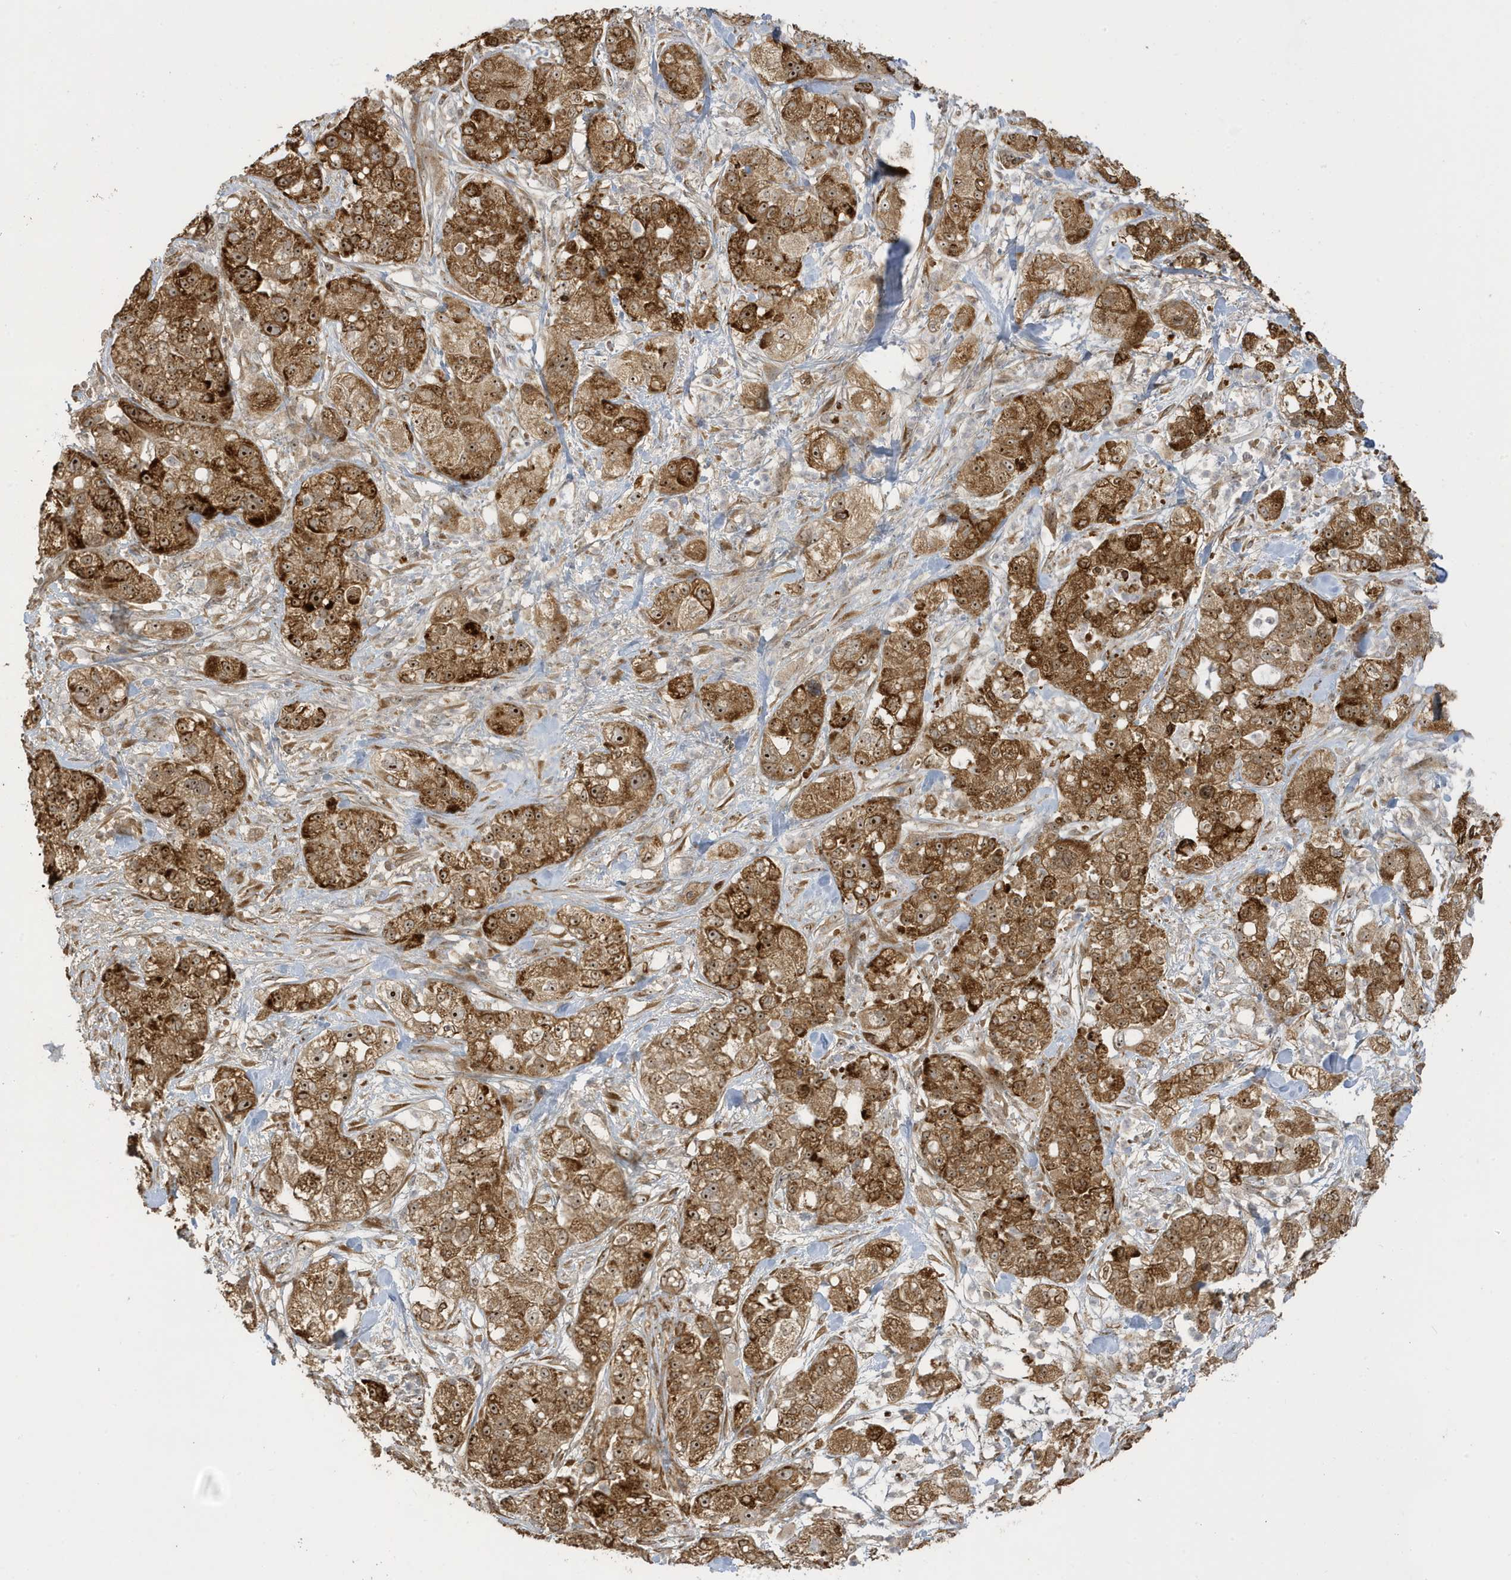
{"staining": {"intensity": "moderate", "quantity": ">75%", "location": "cytoplasmic/membranous,nuclear"}, "tissue": "pancreatic cancer", "cell_type": "Tumor cells", "image_type": "cancer", "snomed": [{"axis": "morphology", "description": "Adenocarcinoma, NOS"}, {"axis": "topography", "description": "Pancreas"}], "caption": "The micrograph reveals staining of pancreatic adenocarcinoma, revealing moderate cytoplasmic/membranous and nuclear protein expression (brown color) within tumor cells.", "gene": "ECM2", "patient": {"sex": "female", "age": 78}}